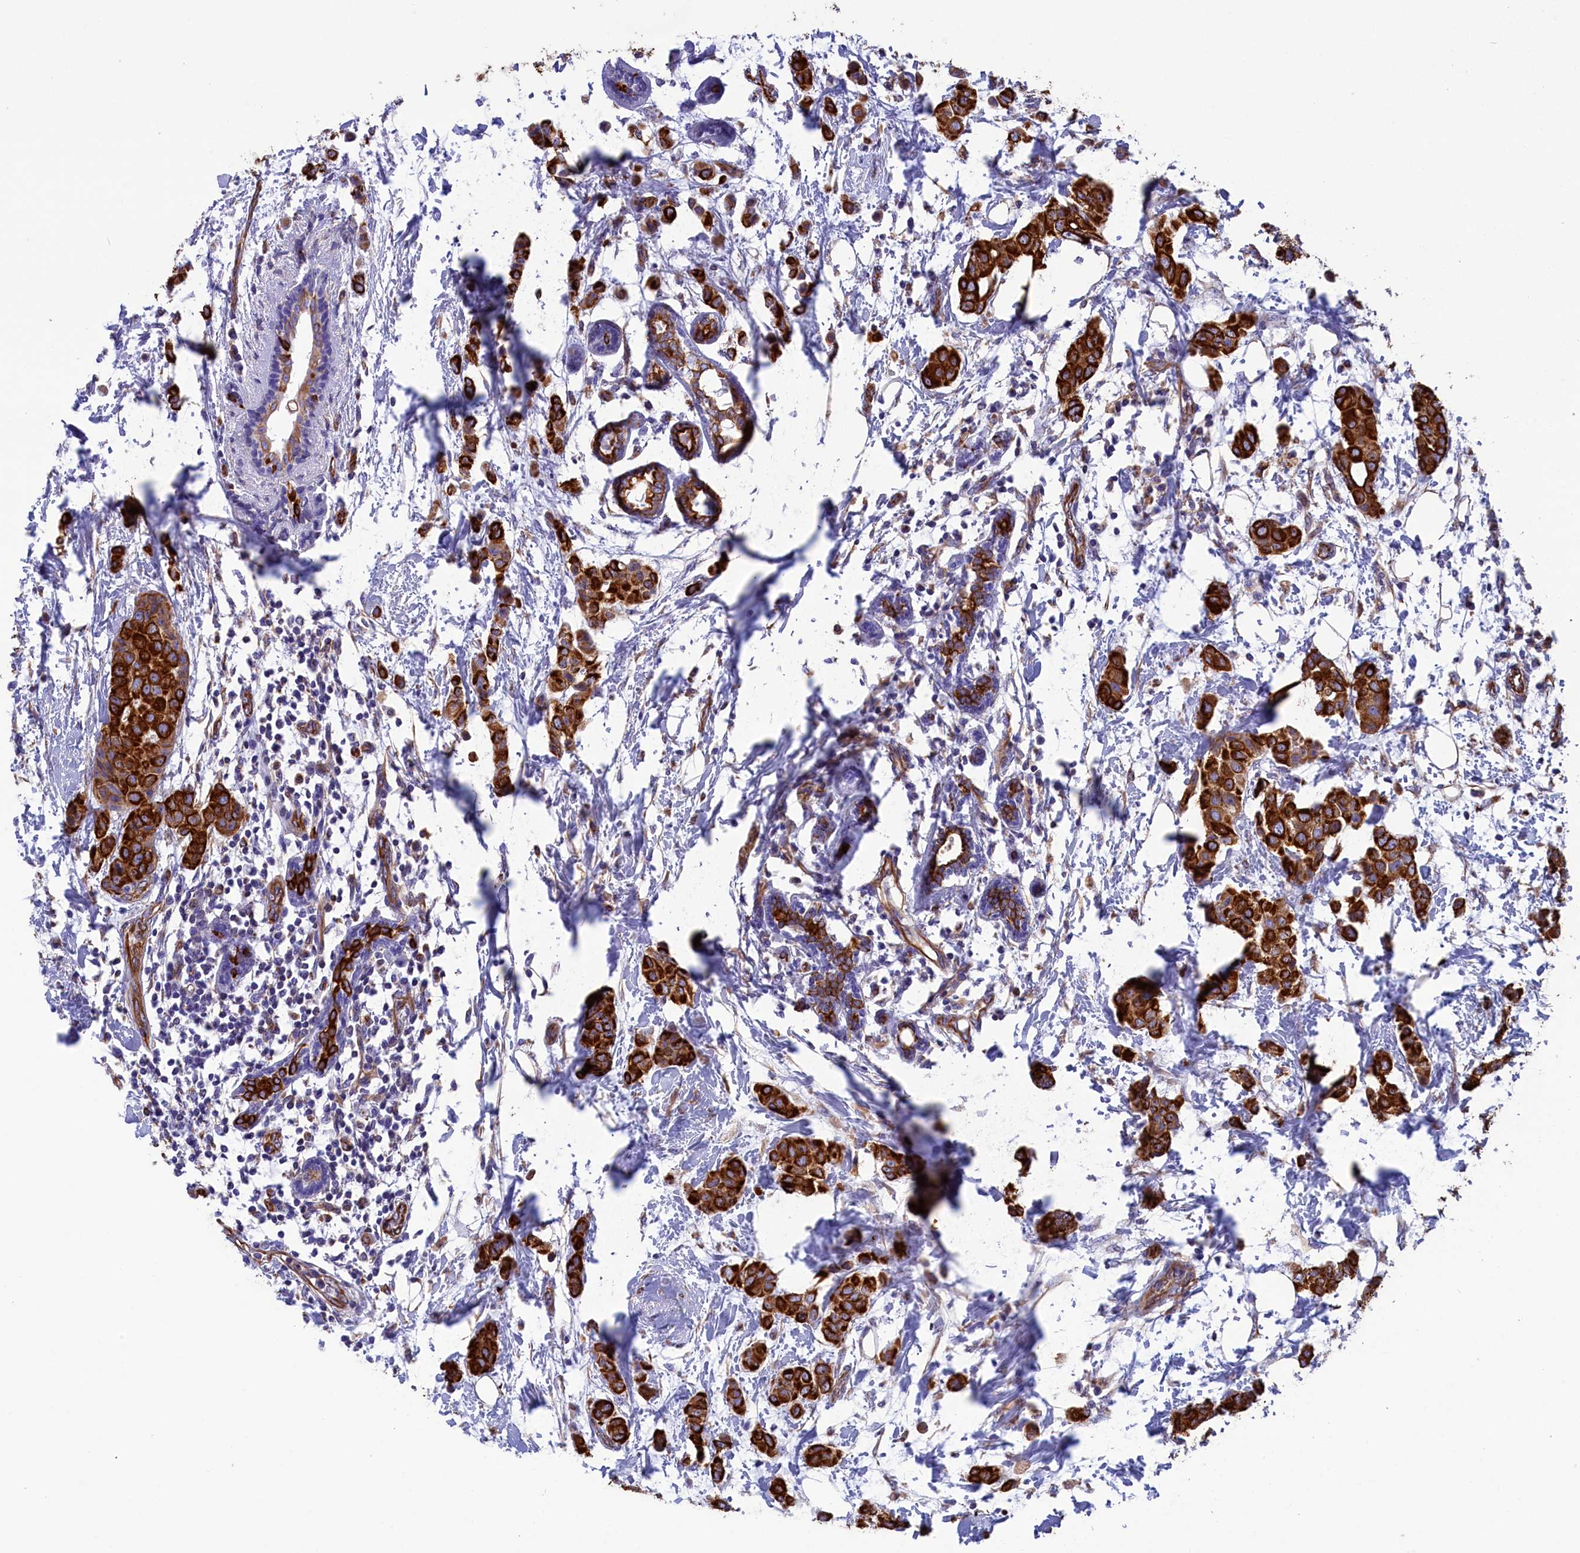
{"staining": {"intensity": "strong", "quantity": ">75%", "location": "cytoplasmic/membranous"}, "tissue": "breast cancer", "cell_type": "Tumor cells", "image_type": "cancer", "snomed": [{"axis": "morphology", "description": "Duct carcinoma"}, {"axis": "topography", "description": "Breast"}], "caption": "Breast cancer stained with a brown dye demonstrates strong cytoplasmic/membranous positive expression in approximately >75% of tumor cells.", "gene": "GATB", "patient": {"sex": "female", "age": 40}}